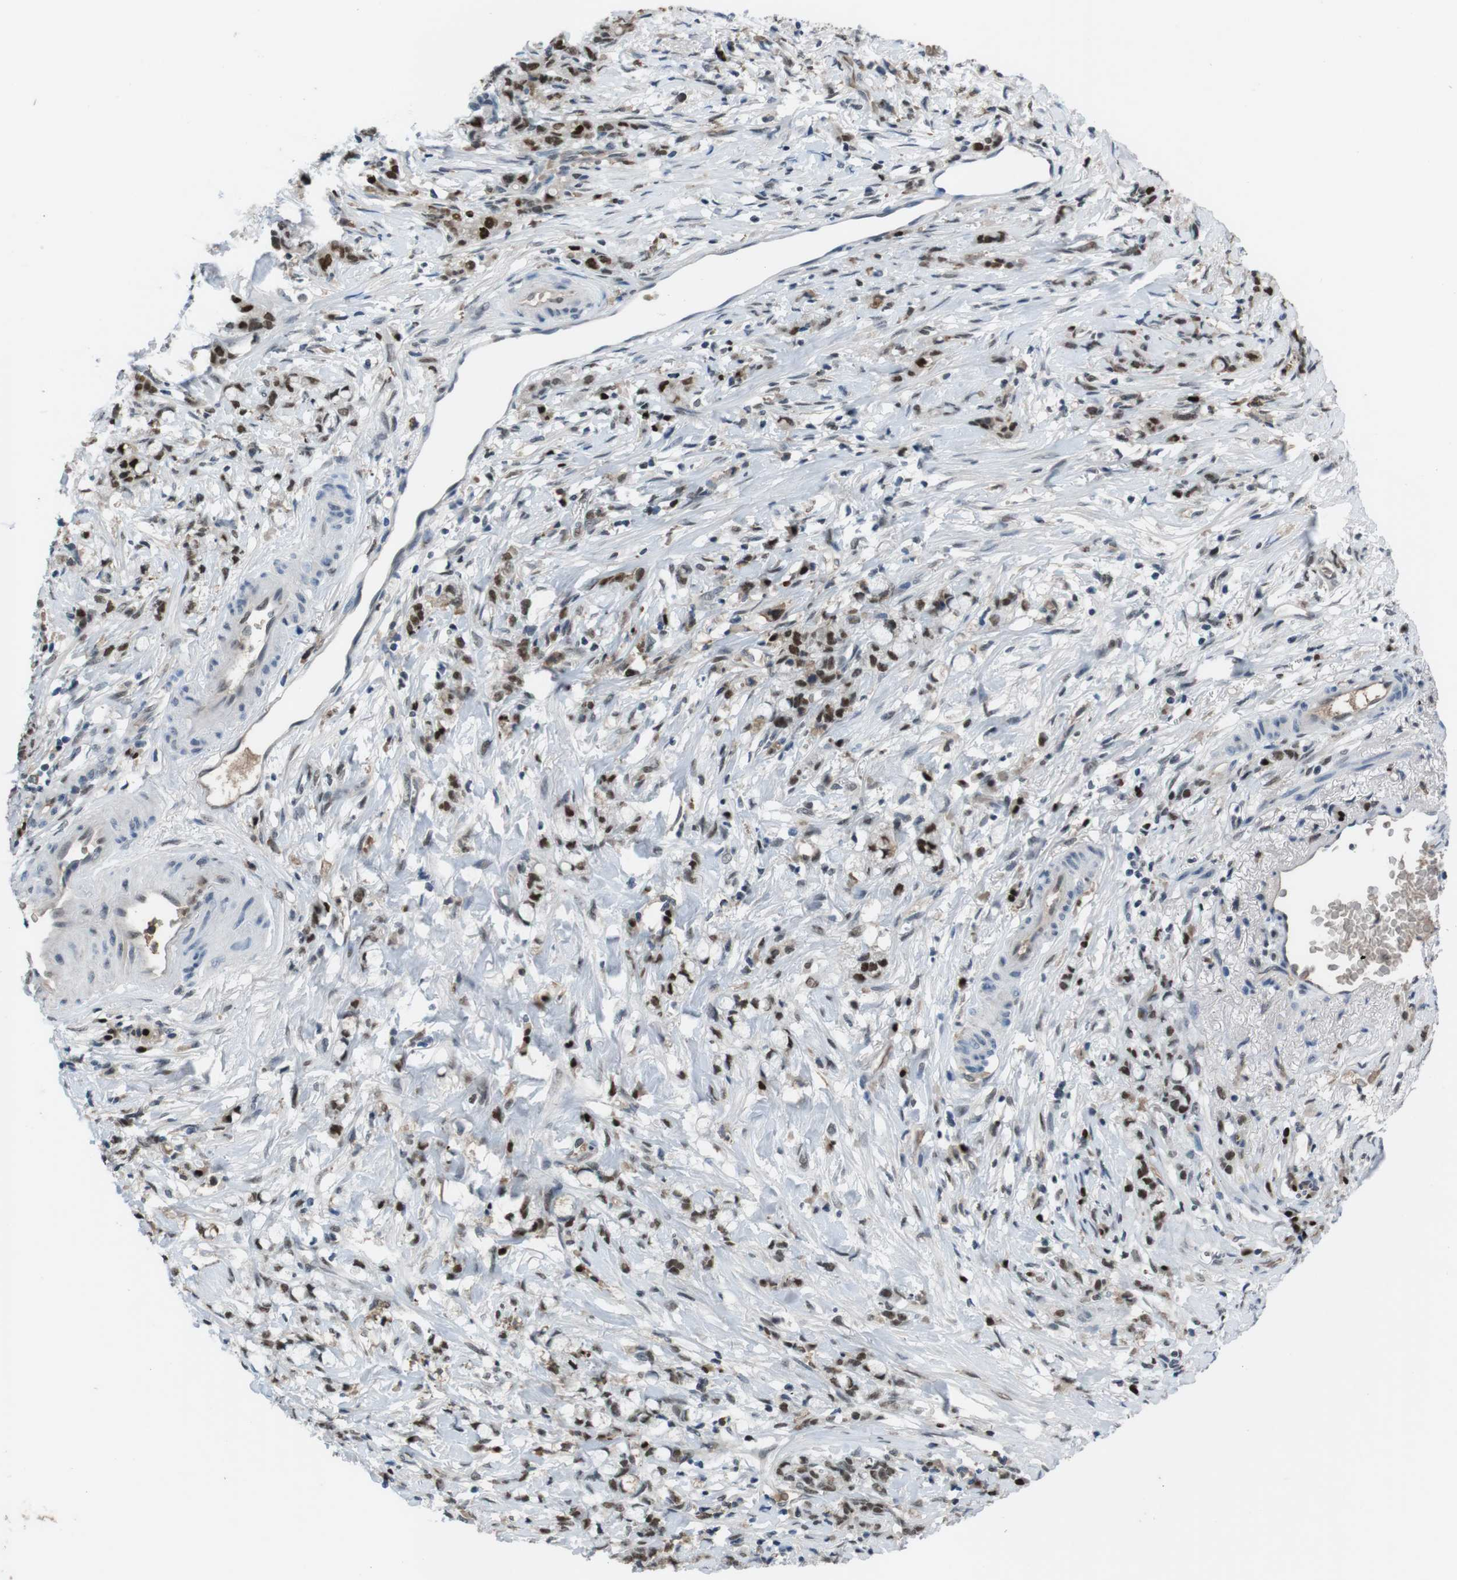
{"staining": {"intensity": "moderate", "quantity": ">75%", "location": "nuclear"}, "tissue": "stomach cancer", "cell_type": "Tumor cells", "image_type": "cancer", "snomed": [{"axis": "morphology", "description": "Adenocarcinoma, NOS"}, {"axis": "topography", "description": "Stomach, lower"}], "caption": "Stomach adenocarcinoma stained for a protein exhibits moderate nuclear positivity in tumor cells. Nuclei are stained in blue.", "gene": "SUB1", "patient": {"sex": "male", "age": 88}}